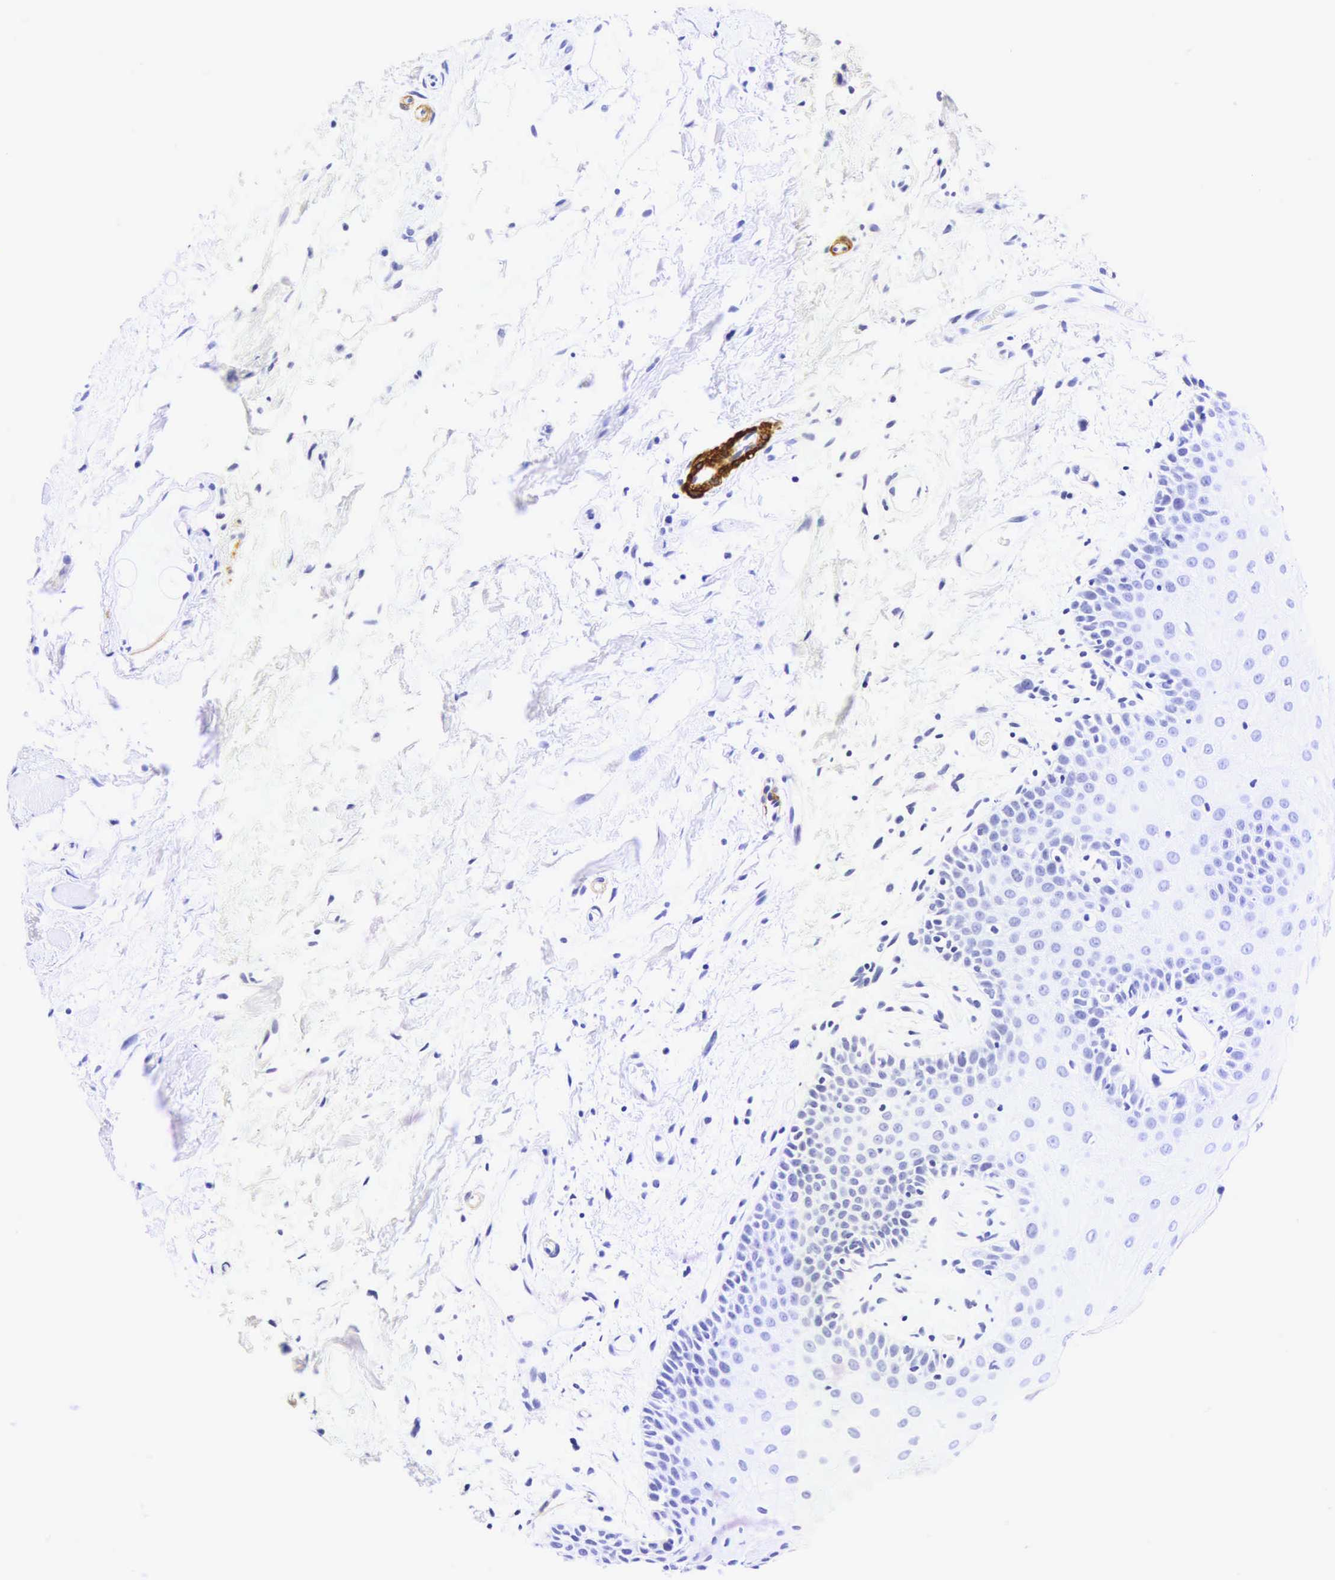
{"staining": {"intensity": "negative", "quantity": "none", "location": "none"}, "tissue": "oral mucosa", "cell_type": "Squamous epithelial cells", "image_type": "normal", "snomed": [{"axis": "morphology", "description": "Normal tissue, NOS"}, {"axis": "topography", "description": "Oral tissue"}], "caption": "DAB (3,3'-diaminobenzidine) immunohistochemical staining of unremarkable human oral mucosa displays no significant staining in squamous epithelial cells.", "gene": "CALD1", "patient": {"sex": "female", "age": 79}}